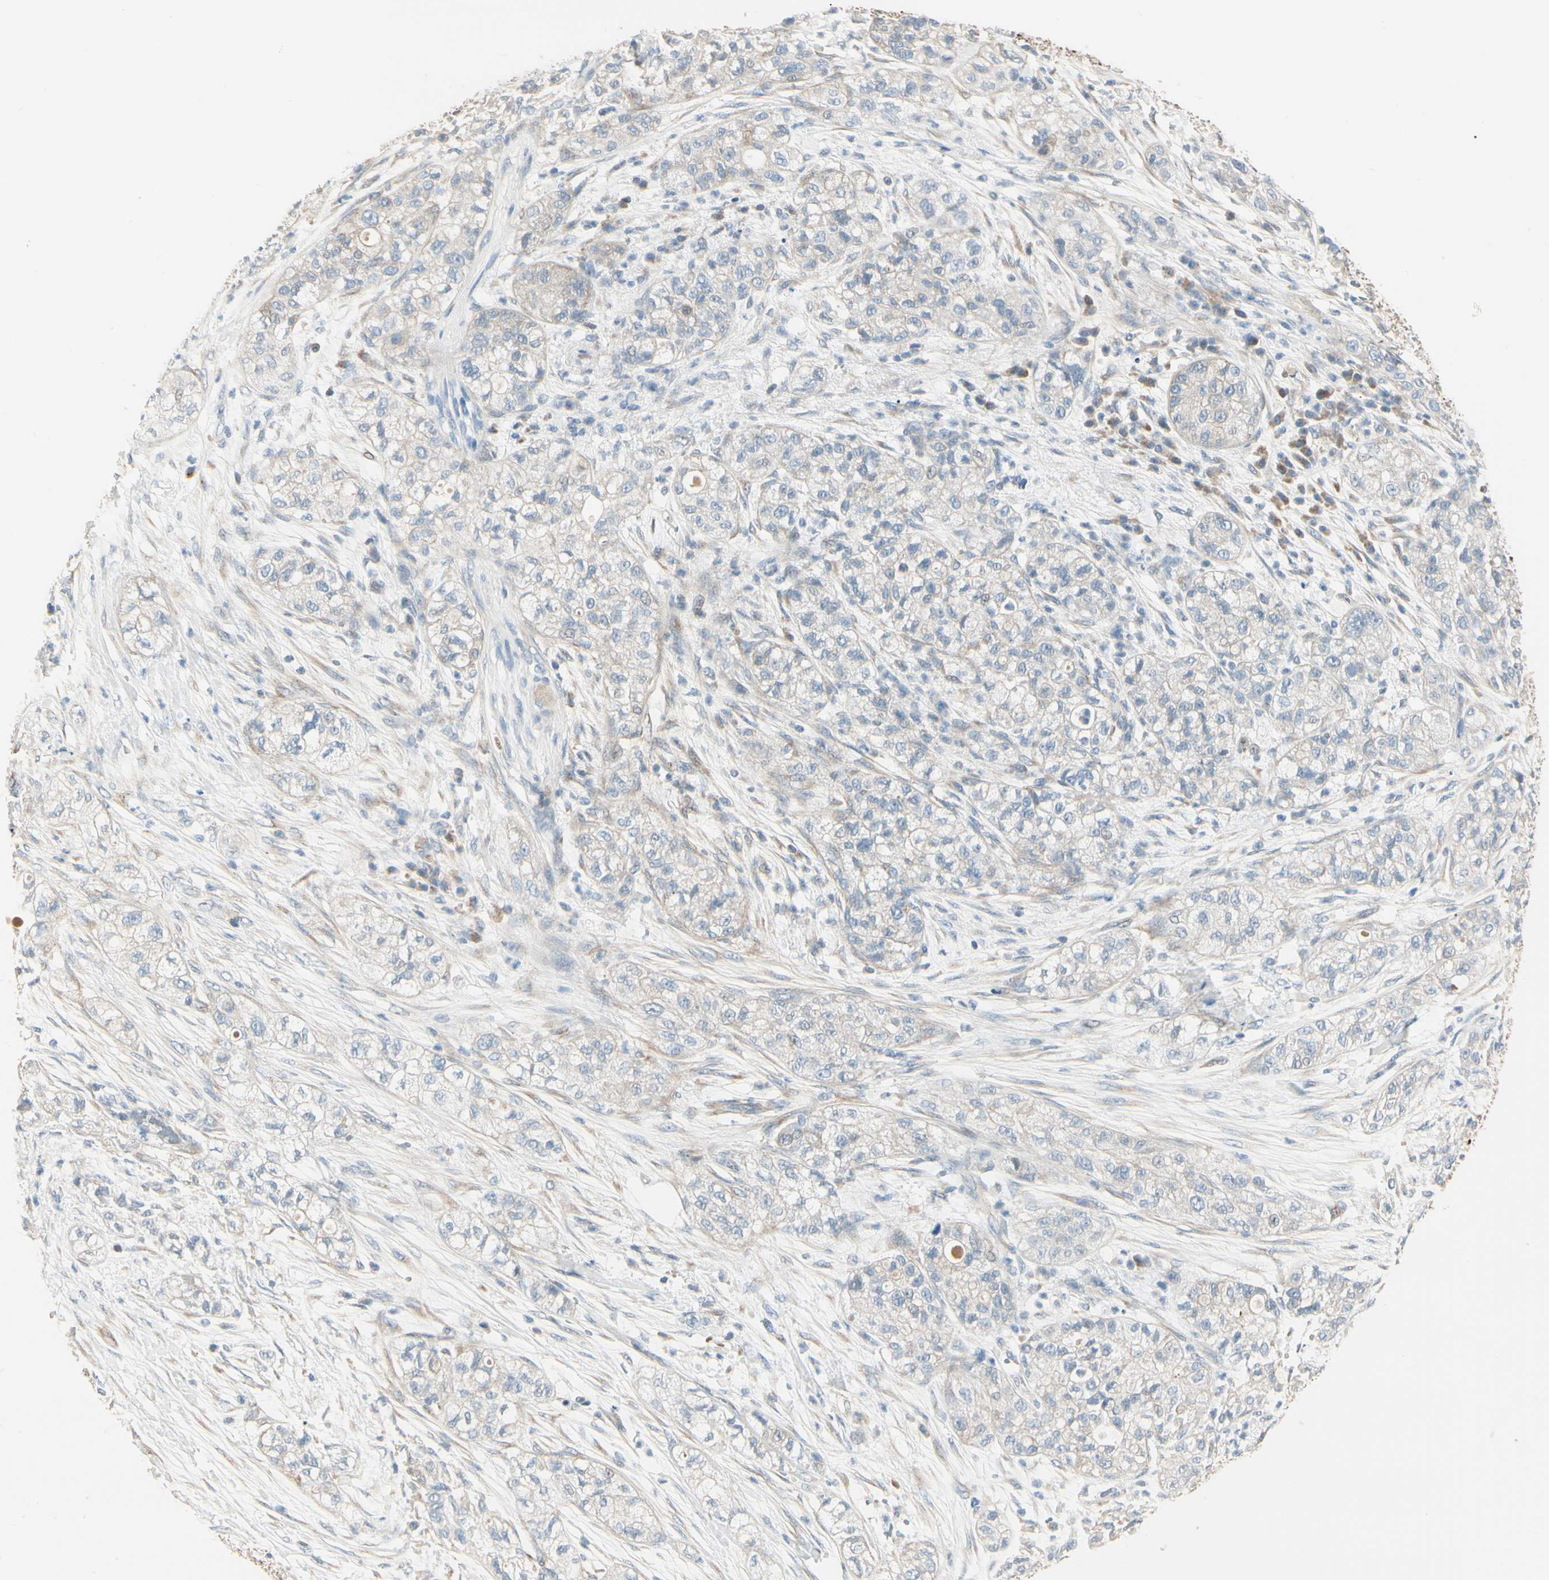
{"staining": {"intensity": "weak", "quantity": "25%-75%", "location": "cytoplasmic/membranous"}, "tissue": "pancreatic cancer", "cell_type": "Tumor cells", "image_type": "cancer", "snomed": [{"axis": "morphology", "description": "Adenocarcinoma, NOS"}, {"axis": "topography", "description": "Pancreas"}], "caption": "Pancreatic cancer stained with a protein marker demonstrates weak staining in tumor cells.", "gene": "DUSP12", "patient": {"sex": "female", "age": 78}}